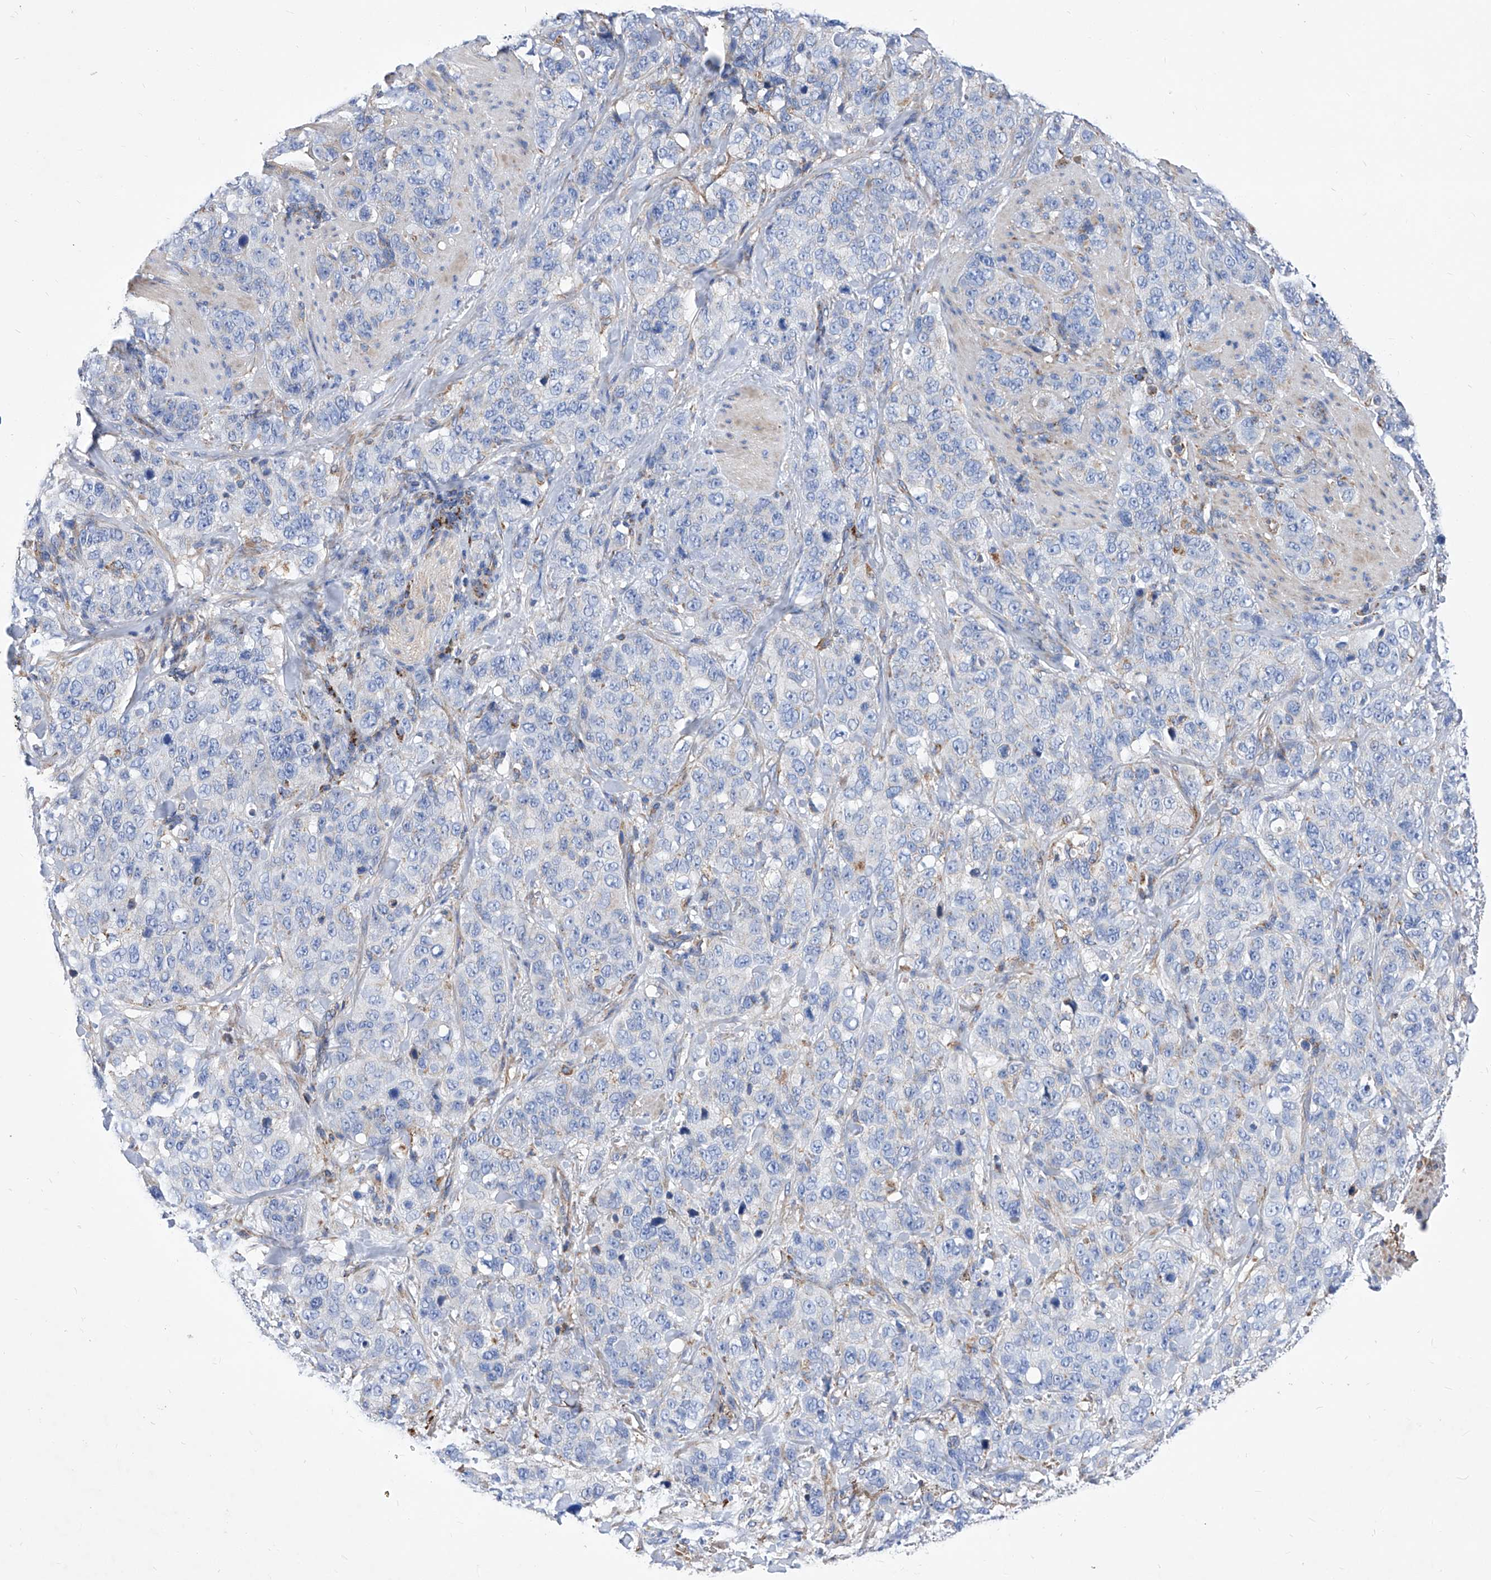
{"staining": {"intensity": "negative", "quantity": "none", "location": "none"}, "tissue": "stomach cancer", "cell_type": "Tumor cells", "image_type": "cancer", "snomed": [{"axis": "morphology", "description": "Adenocarcinoma, NOS"}, {"axis": "topography", "description": "Stomach"}], "caption": "This is a micrograph of IHC staining of stomach cancer (adenocarcinoma), which shows no staining in tumor cells.", "gene": "HRNR", "patient": {"sex": "male", "age": 48}}